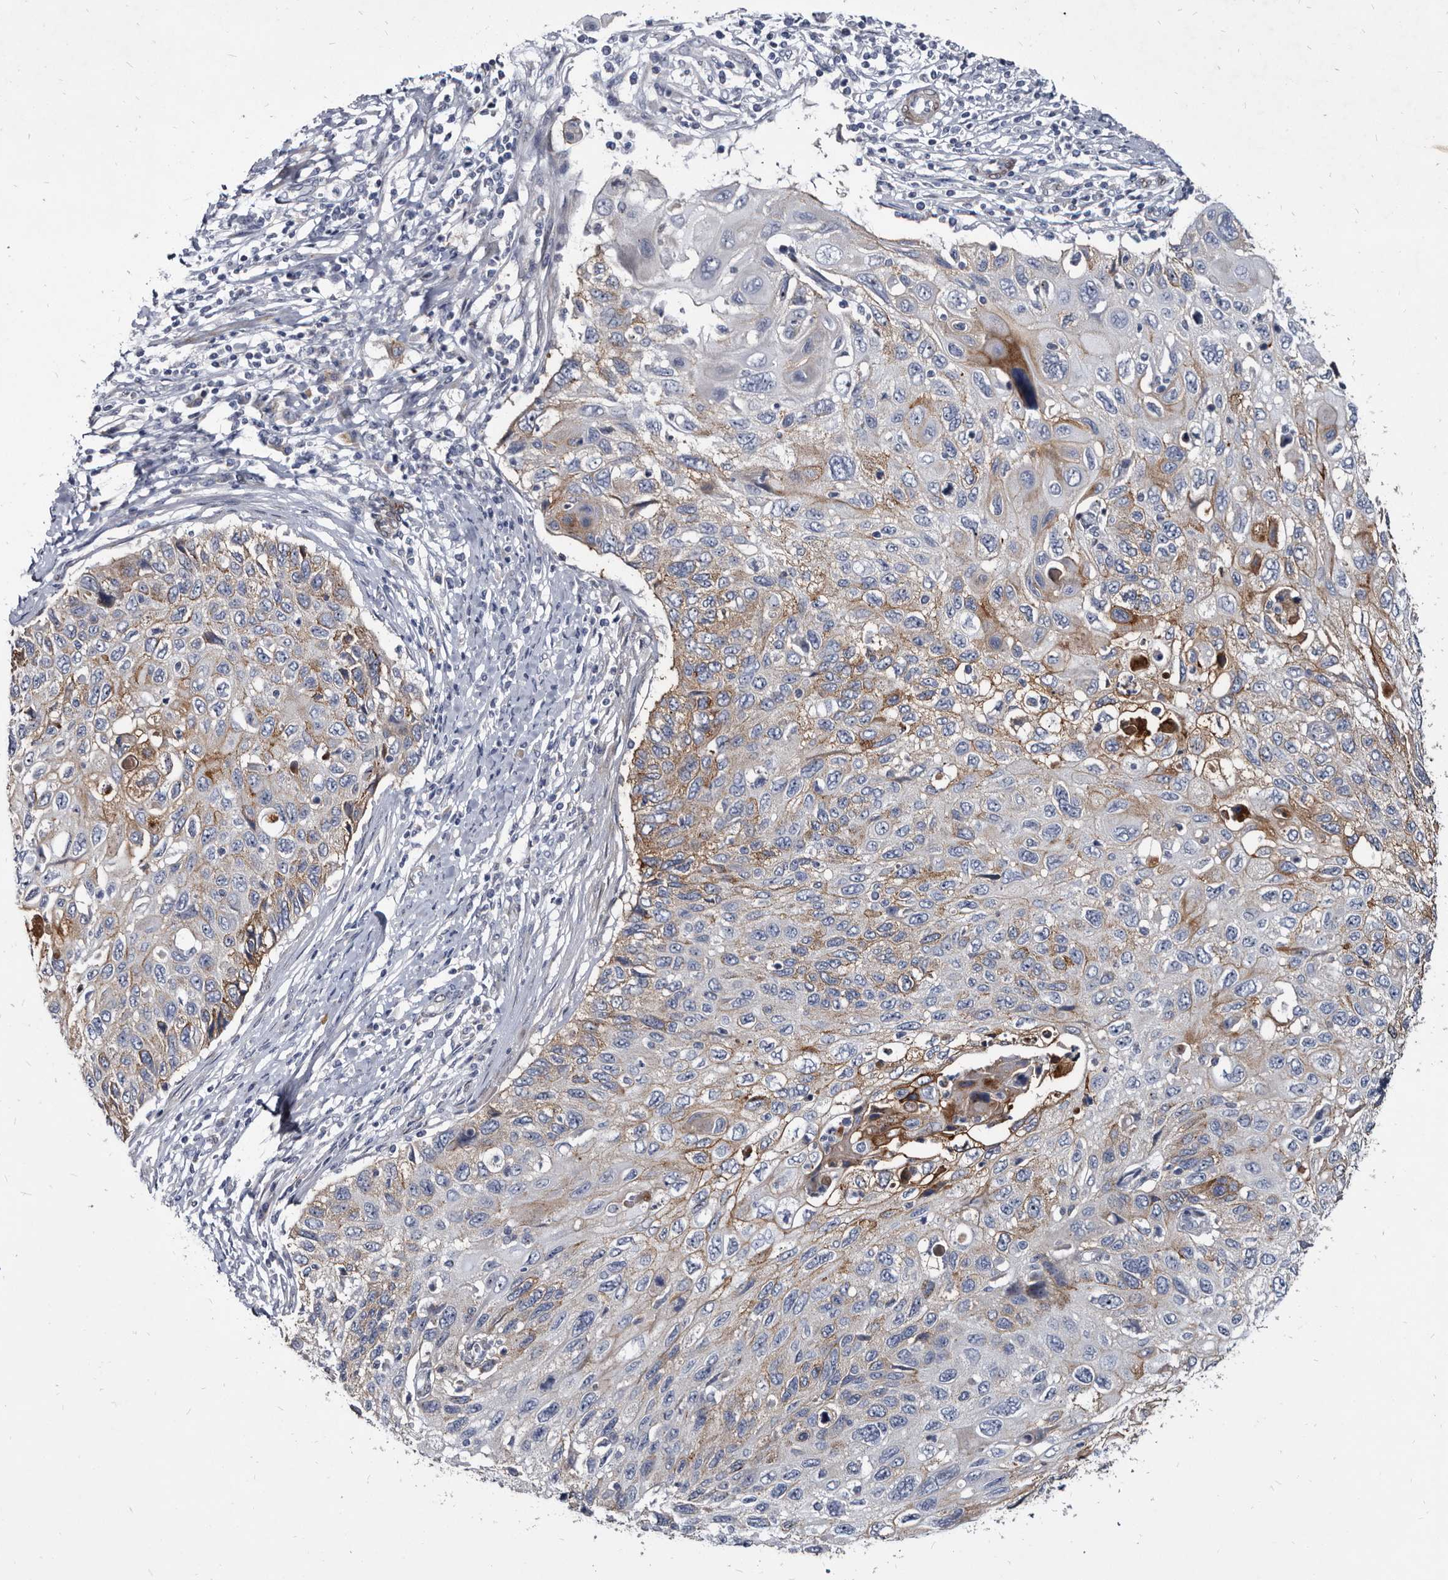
{"staining": {"intensity": "moderate", "quantity": "25%-75%", "location": "cytoplasmic/membranous"}, "tissue": "cervical cancer", "cell_type": "Tumor cells", "image_type": "cancer", "snomed": [{"axis": "morphology", "description": "Squamous cell carcinoma, NOS"}, {"axis": "topography", "description": "Cervix"}], "caption": "IHC of human squamous cell carcinoma (cervical) shows medium levels of moderate cytoplasmic/membranous positivity in approximately 25%-75% of tumor cells.", "gene": "PRSS8", "patient": {"sex": "female", "age": 70}}